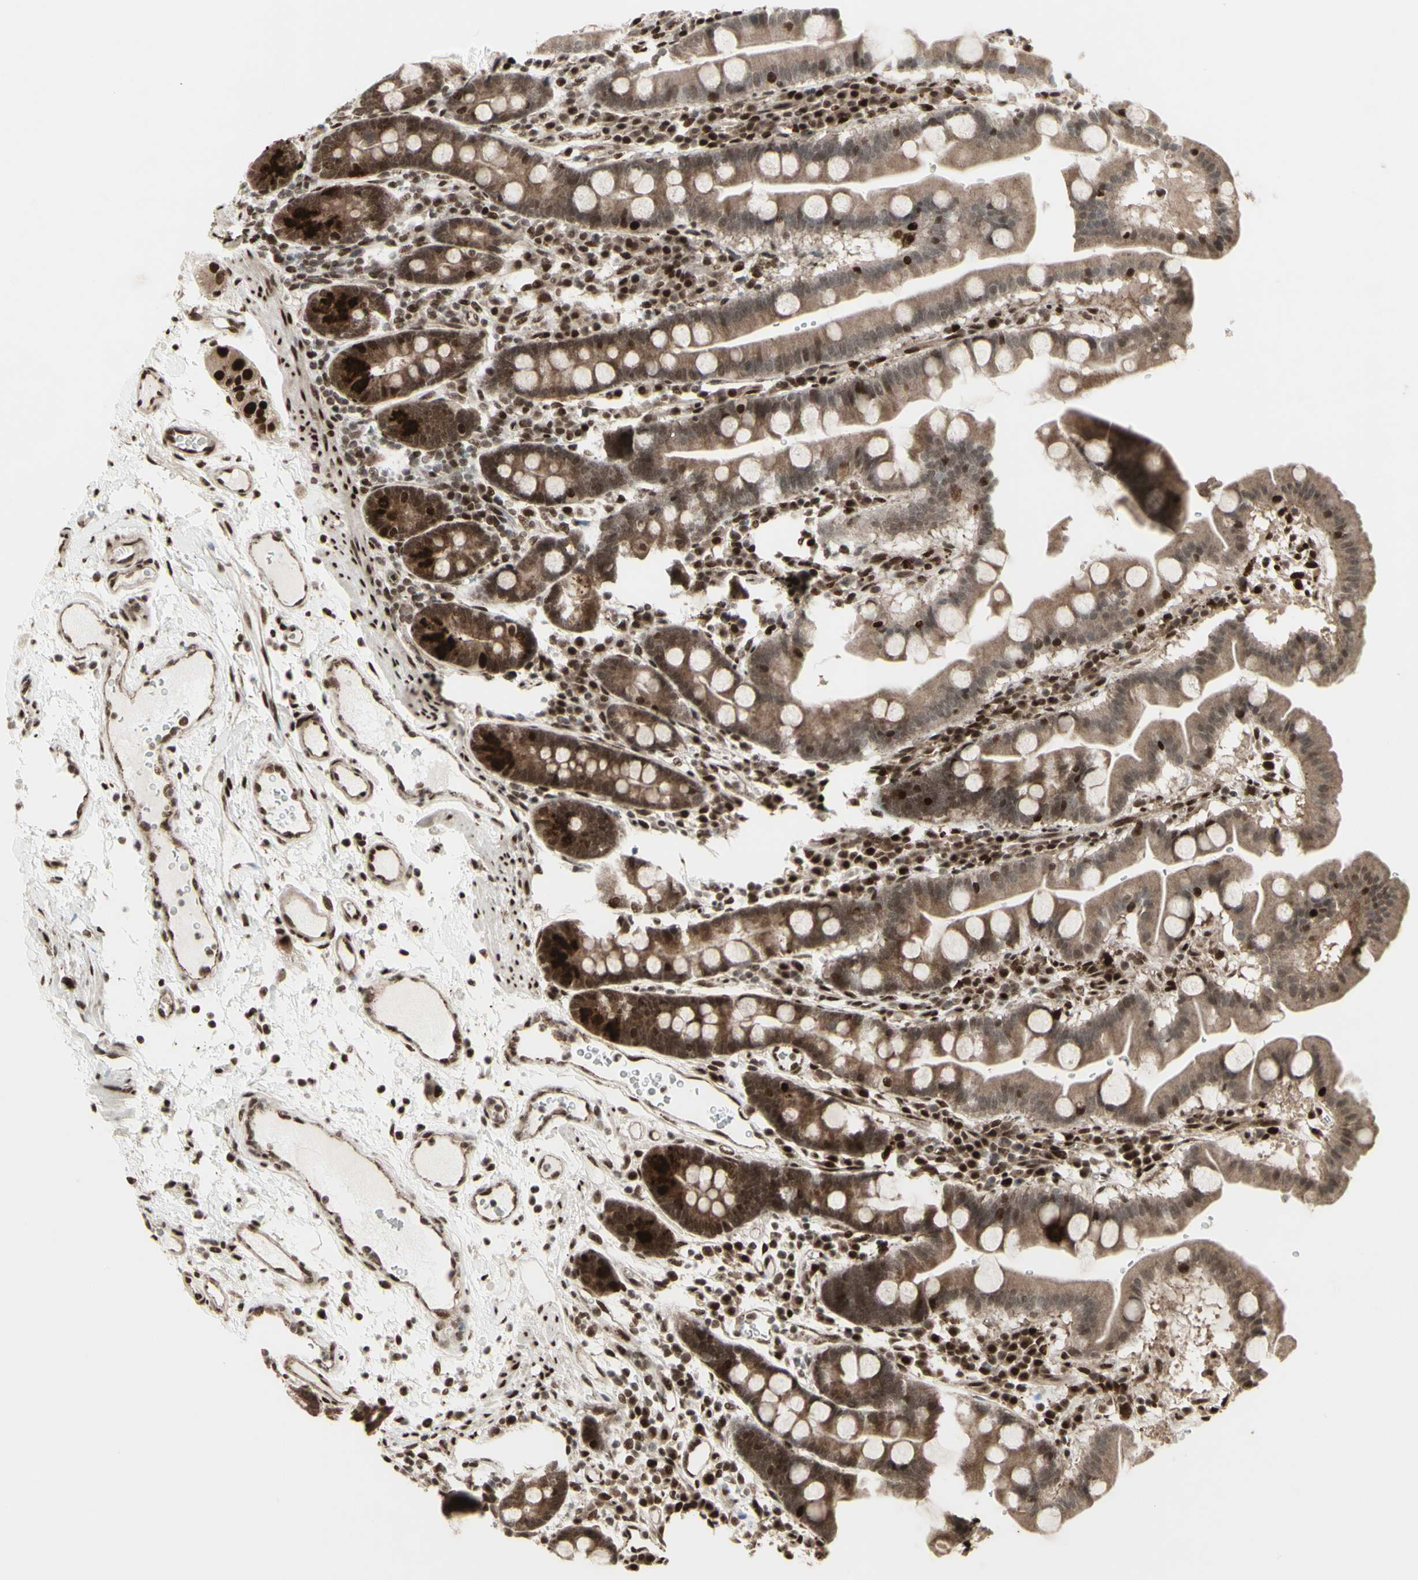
{"staining": {"intensity": "strong", "quantity": "25%-75%", "location": "cytoplasmic/membranous,nuclear"}, "tissue": "duodenum", "cell_type": "Glandular cells", "image_type": "normal", "snomed": [{"axis": "morphology", "description": "Normal tissue, NOS"}, {"axis": "topography", "description": "Duodenum"}], "caption": "Glandular cells exhibit high levels of strong cytoplasmic/membranous,nuclear staining in approximately 25%-75% of cells in unremarkable duodenum. Nuclei are stained in blue.", "gene": "CBX1", "patient": {"sex": "male", "age": 50}}